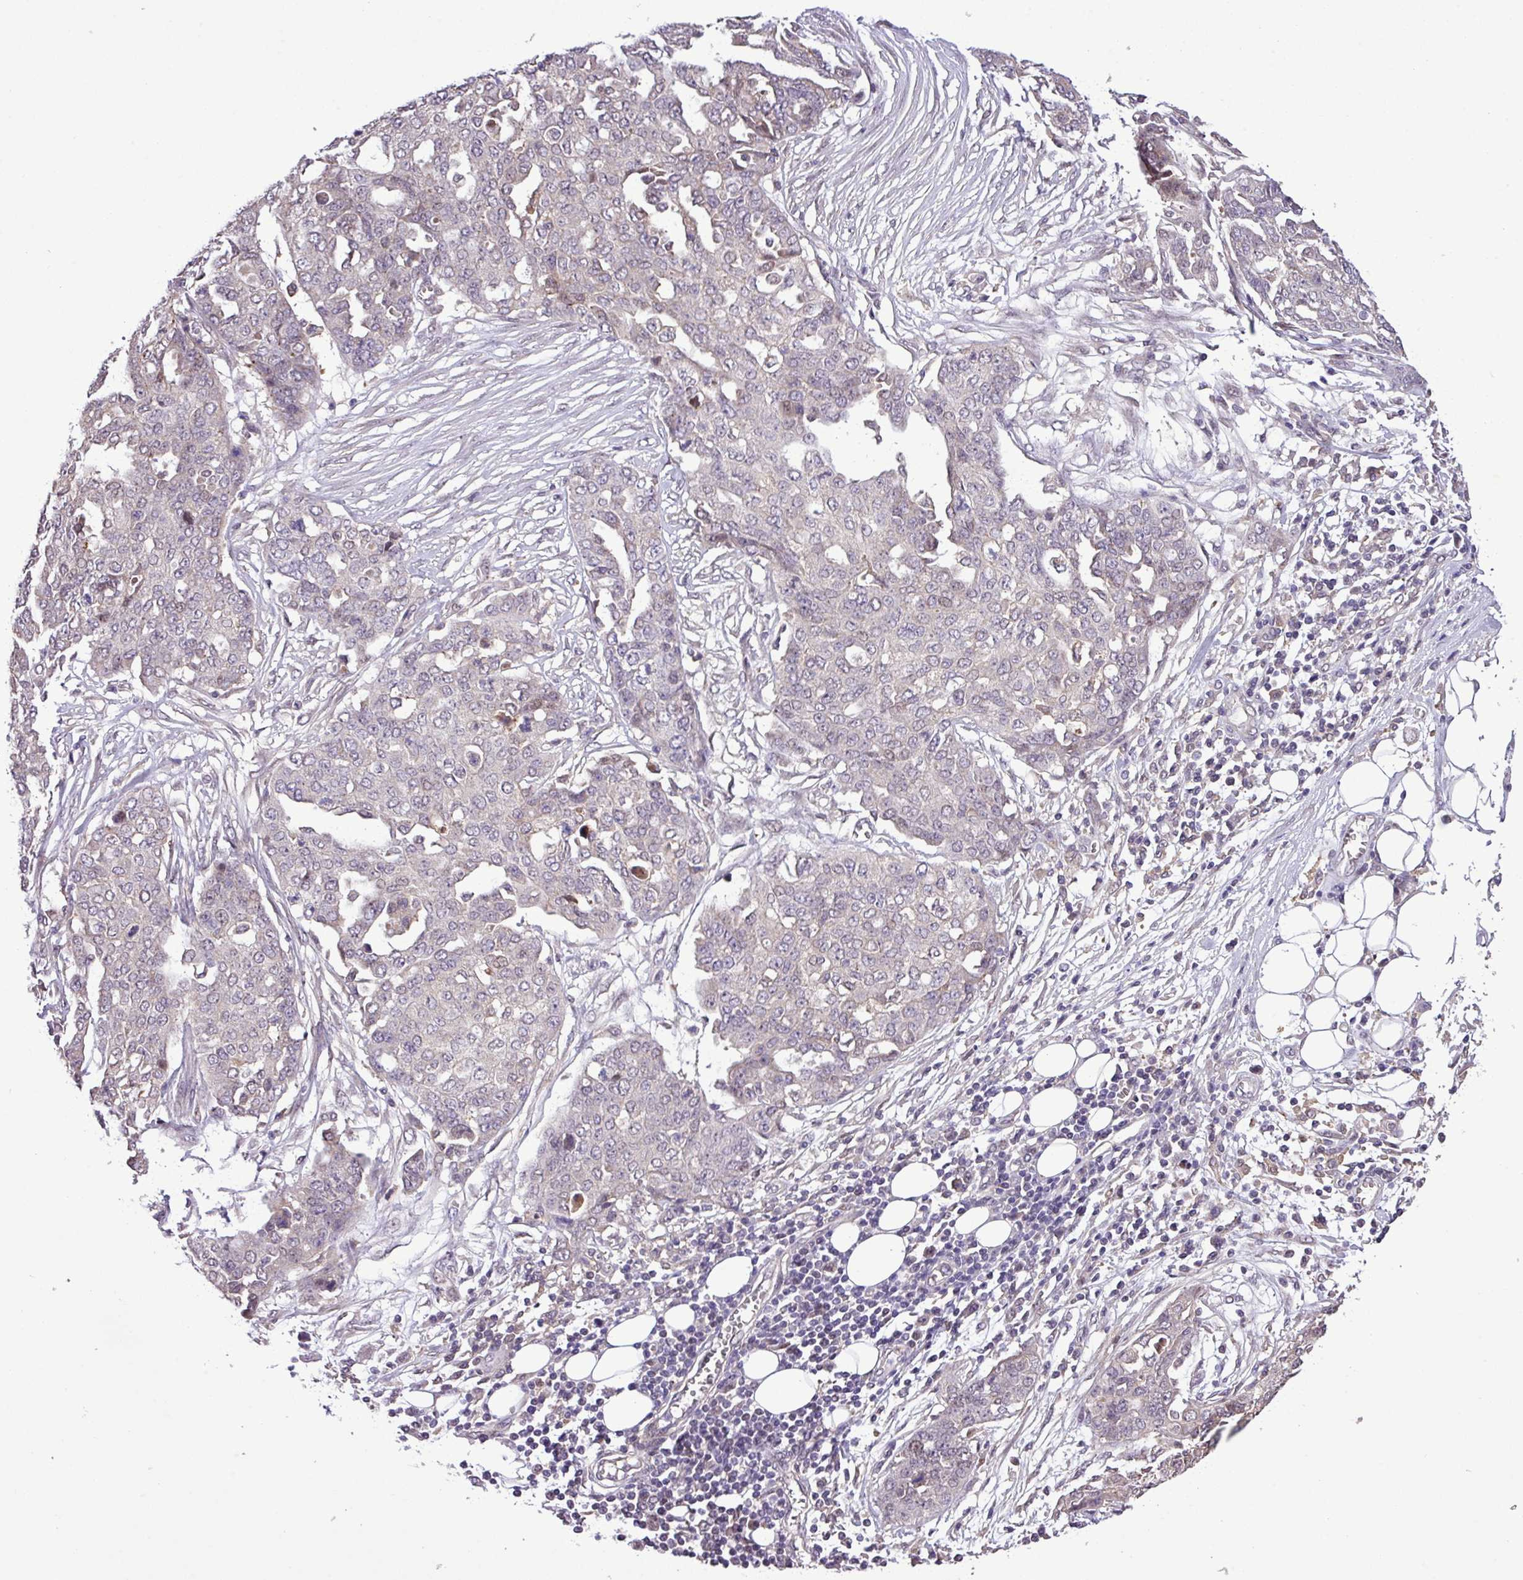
{"staining": {"intensity": "negative", "quantity": "none", "location": "none"}, "tissue": "ovarian cancer", "cell_type": "Tumor cells", "image_type": "cancer", "snomed": [{"axis": "morphology", "description": "Cystadenocarcinoma, serous, NOS"}, {"axis": "topography", "description": "Soft tissue"}, {"axis": "topography", "description": "Ovary"}], "caption": "Ovarian cancer (serous cystadenocarcinoma) stained for a protein using immunohistochemistry (IHC) displays no positivity tumor cells.", "gene": "RPP25L", "patient": {"sex": "female", "age": 57}}